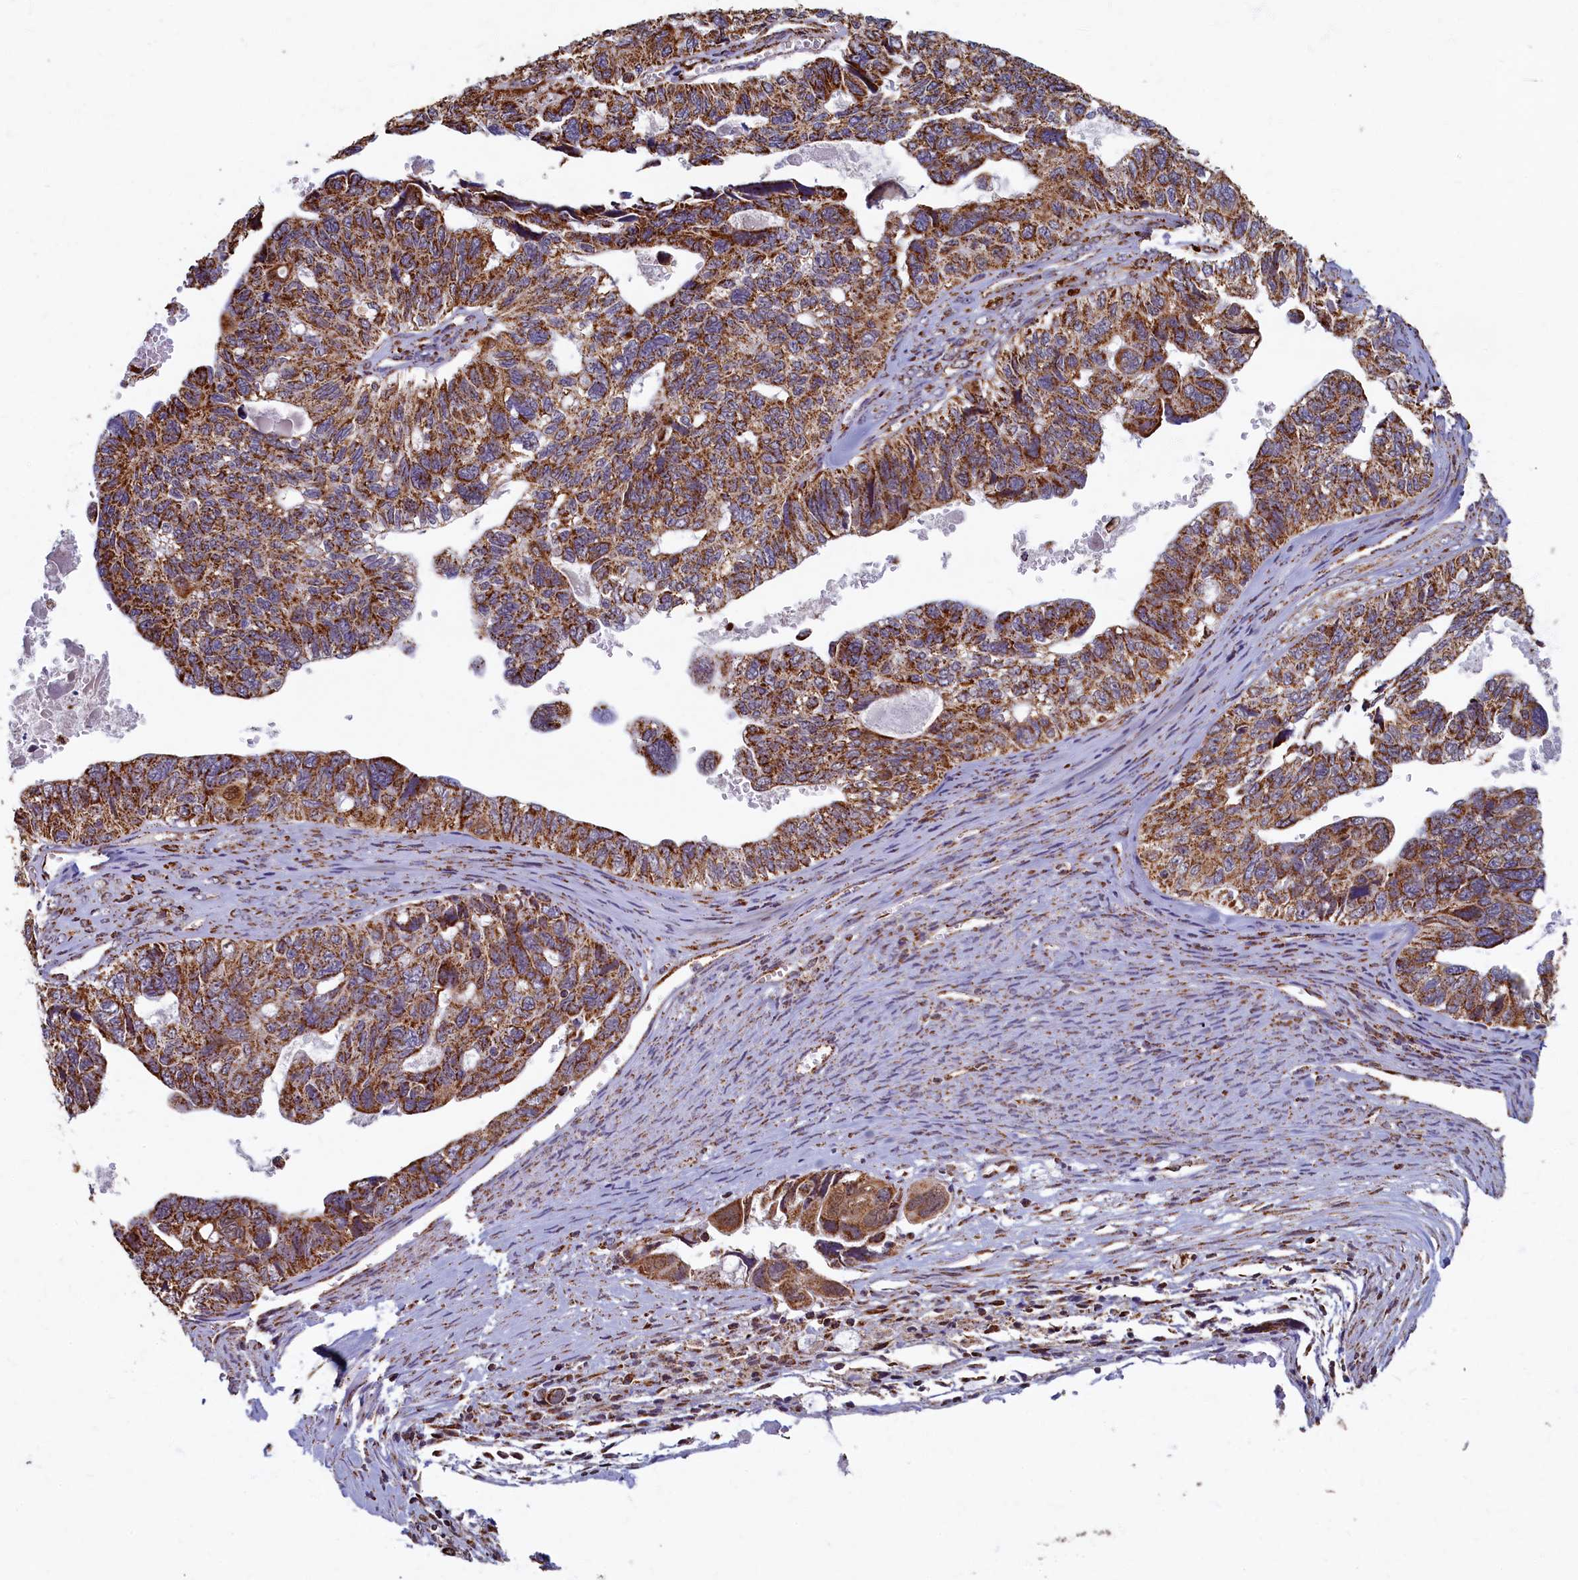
{"staining": {"intensity": "moderate", "quantity": ">75%", "location": "cytoplasmic/membranous"}, "tissue": "ovarian cancer", "cell_type": "Tumor cells", "image_type": "cancer", "snomed": [{"axis": "morphology", "description": "Cystadenocarcinoma, serous, NOS"}, {"axis": "topography", "description": "Ovary"}], "caption": "Serous cystadenocarcinoma (ovarian) stained with DAB immunohistochemistry (IHC) displays medium levels of moderate cytoplasmic/membranous staining in approximately >75% of tumor cells. The staining is performed using DAB brown chromogen to label protein expression. The nuclei are counter-stained blue using hematoxylin.", "gene": "SPR", "patient": {"sex": "female", "age": 79}}